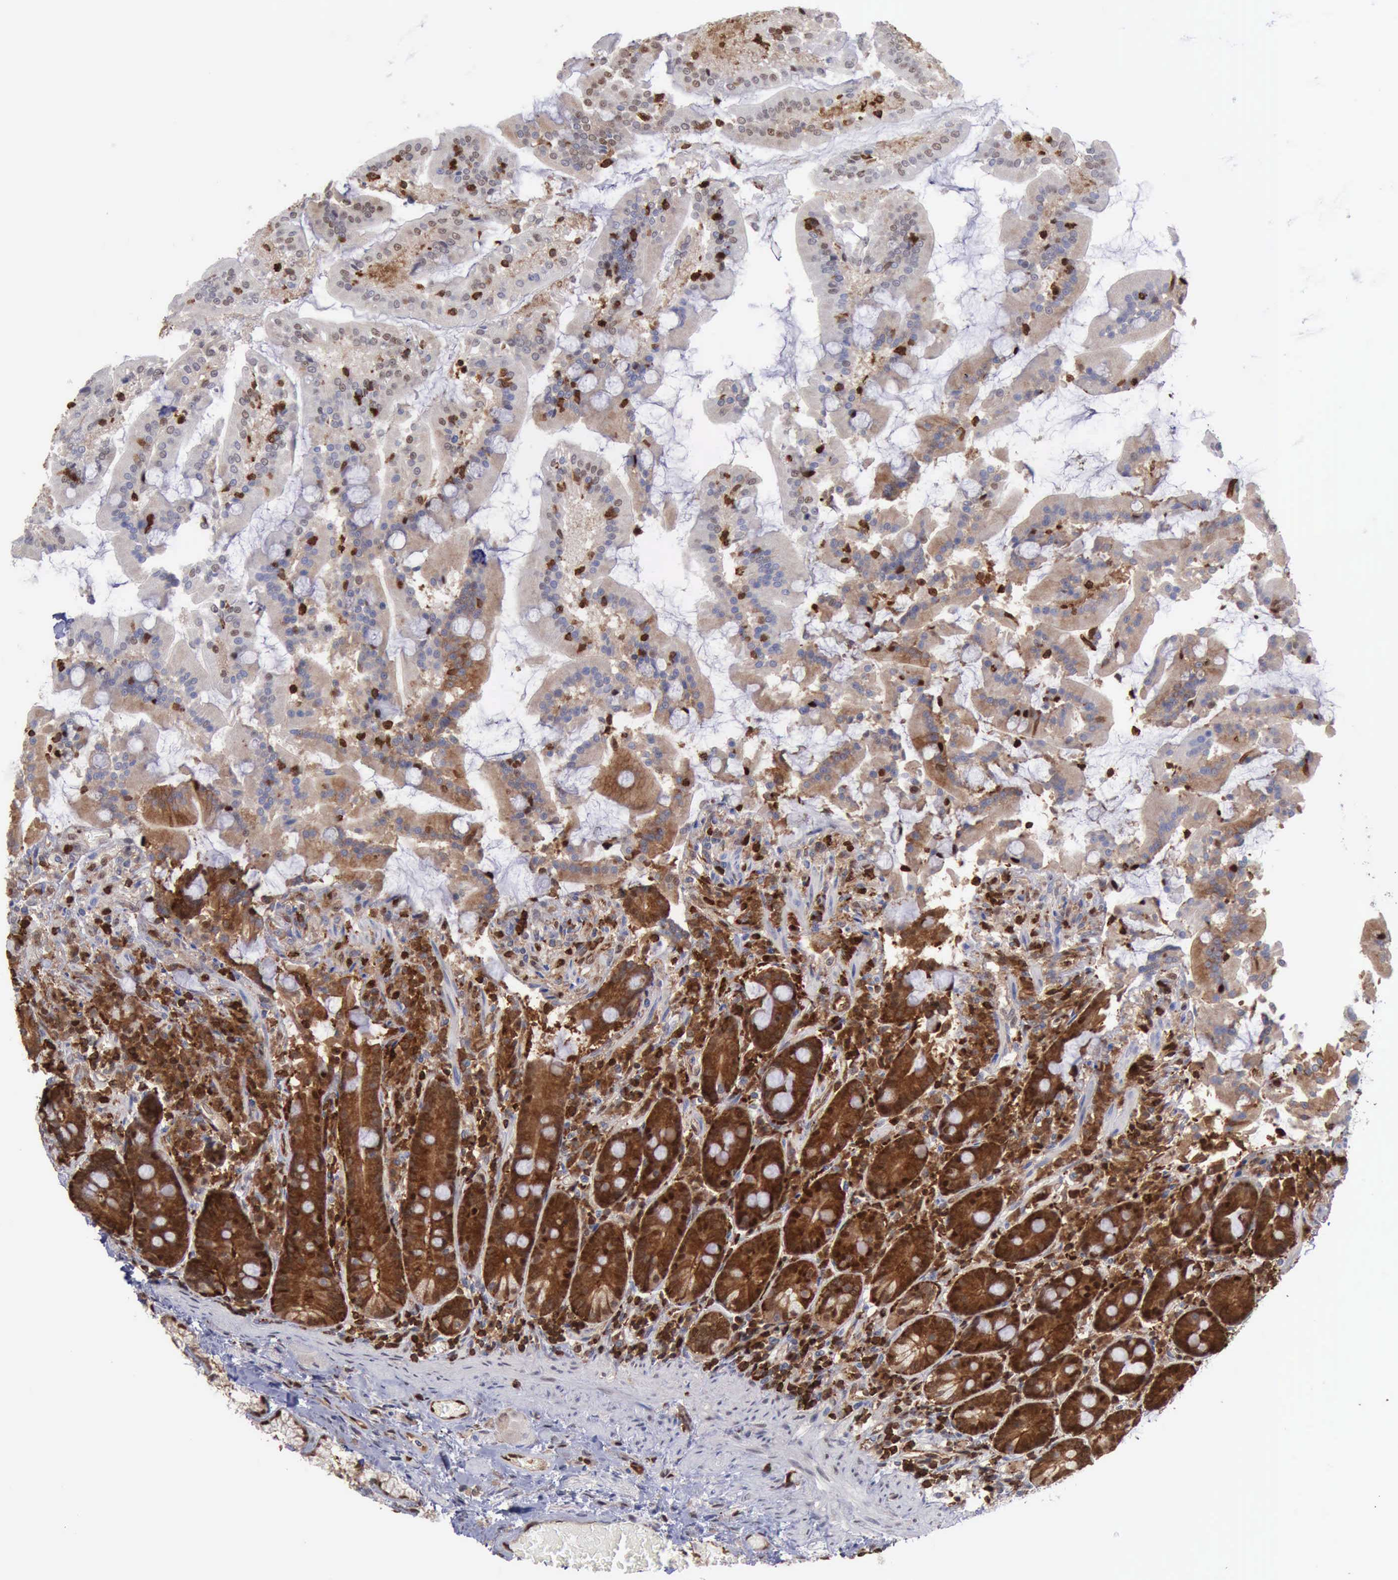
{"staining": {"intensity": "strong", "quantity": "25%-75%", "location": "cytoplasmic/membranous,nuclear"}, "tissue": "duodenum", "cell_type": "Glandular cells", "image_type": "normal", "snomed": [{"axis": "morphology", "description": "Normal tissue, NOS"}, {"axis": "topography", "description": "Duodenum"}], "caption": "A micrograph of duodenum stained for a protein exhibits strong cytoplasmic/membranous,nuclear brown staining in glandular cells.", "gene": "PDCD4", "patient": {"sex": "female", "age": 64}}